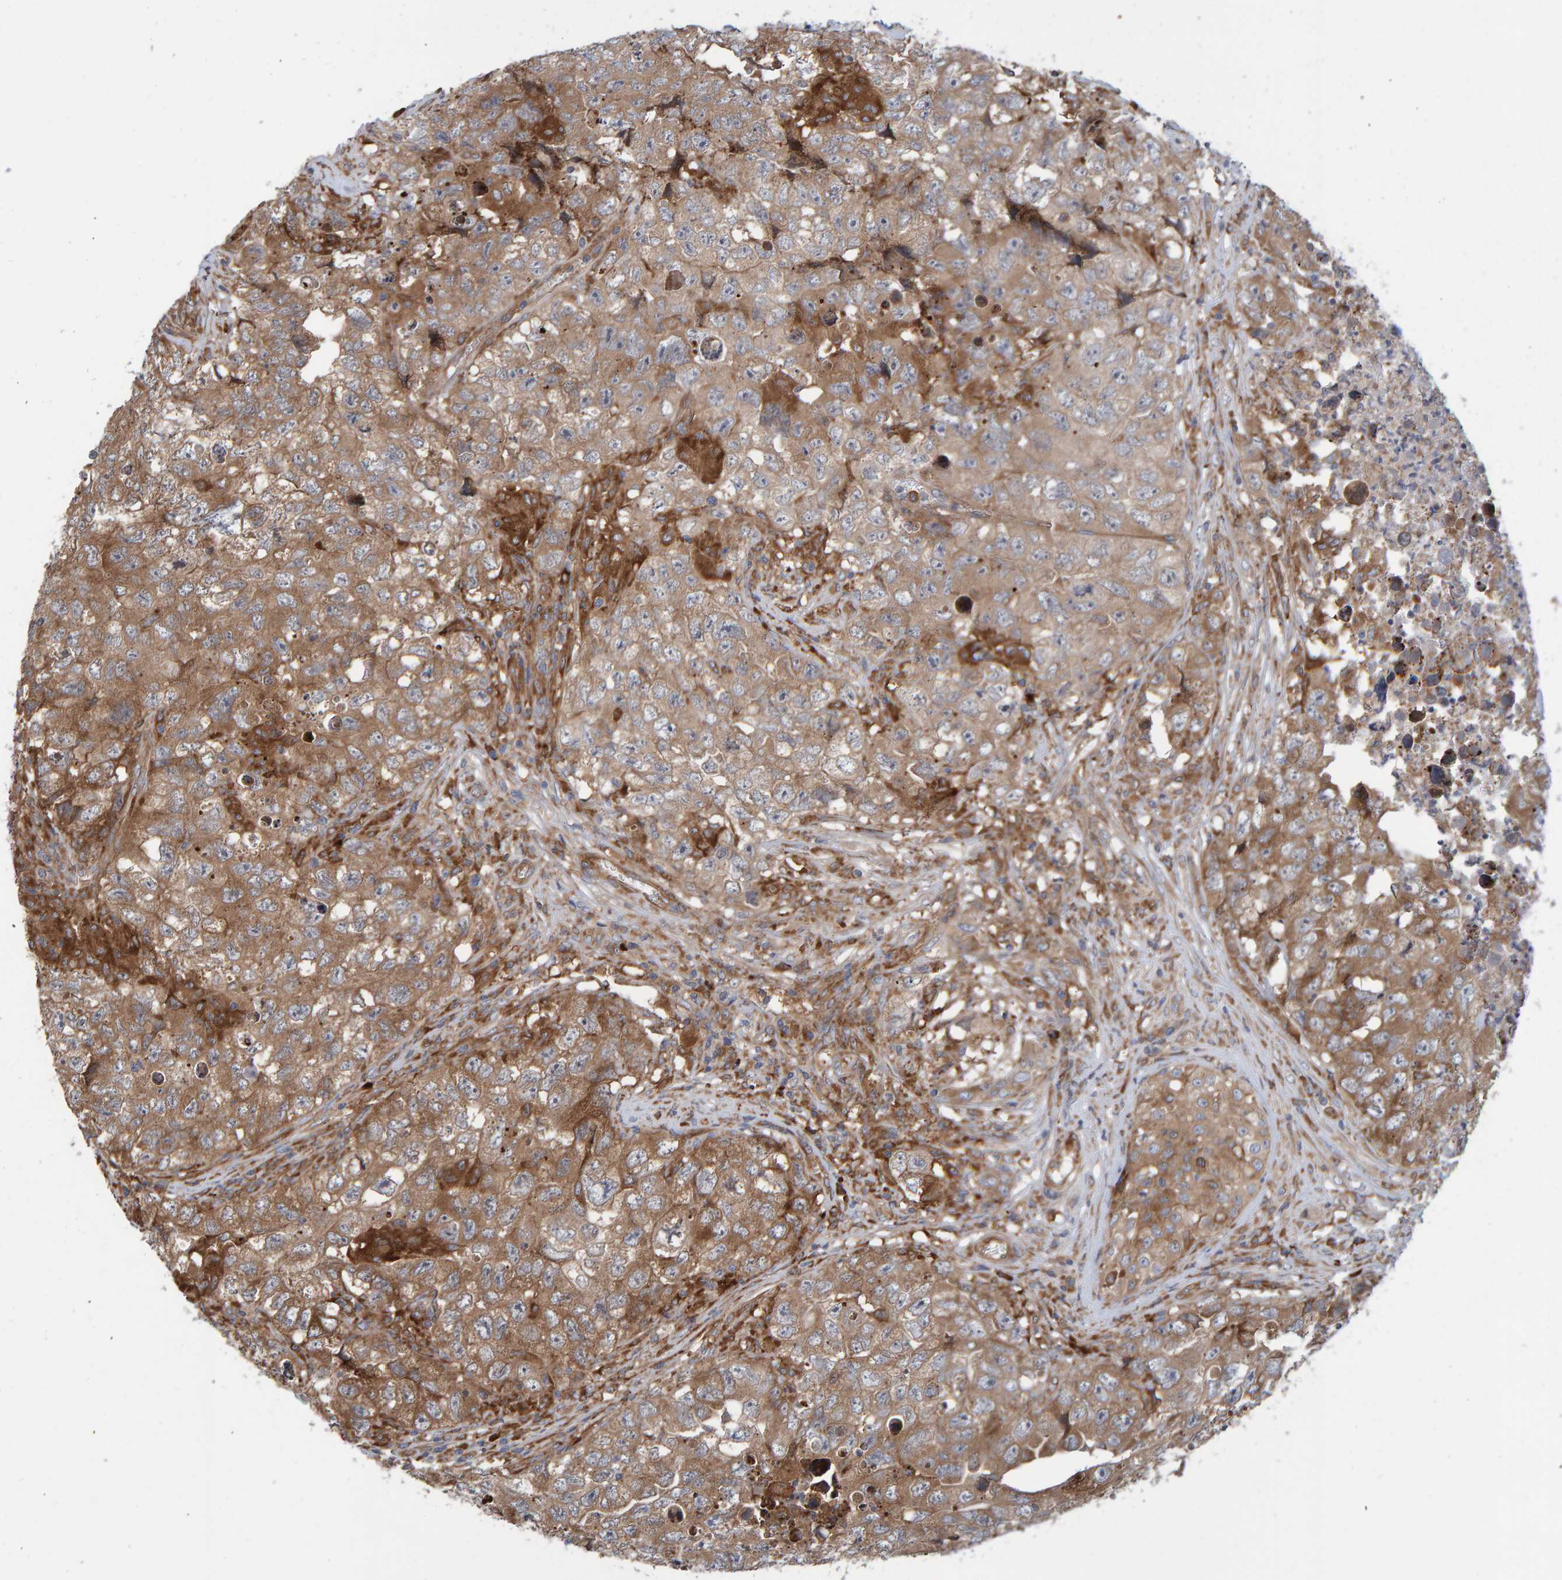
{"staining": {"intensity": "moderate", "quantity": ">75%", "location": "cytoplasmic/membranous"}, "tissue": "testis cancer", "cell_type": "Tumor cells", "image_type": "cancer", "snomed": [{"axis": "morphology", "description": "Seminoma, NOS"}, {"axis": "morphology", "description": "Carcinoma, Embryonal, NOS"}, {"axis": "topography", "description": "Testis"}], "caption": "A high-resolution micrograph shows immunohistochemistry staining of seminoma (testis), which shows moderate cytoplasmic/membranous expression in about >75% of tumor cells. The protein is stained brown, and the nuclei are stained in blue (DAB IHC with brightfield microscopy, high magnification).", "gene": "KIAA0753", "patient": {"sex": "male", "age": 43}}